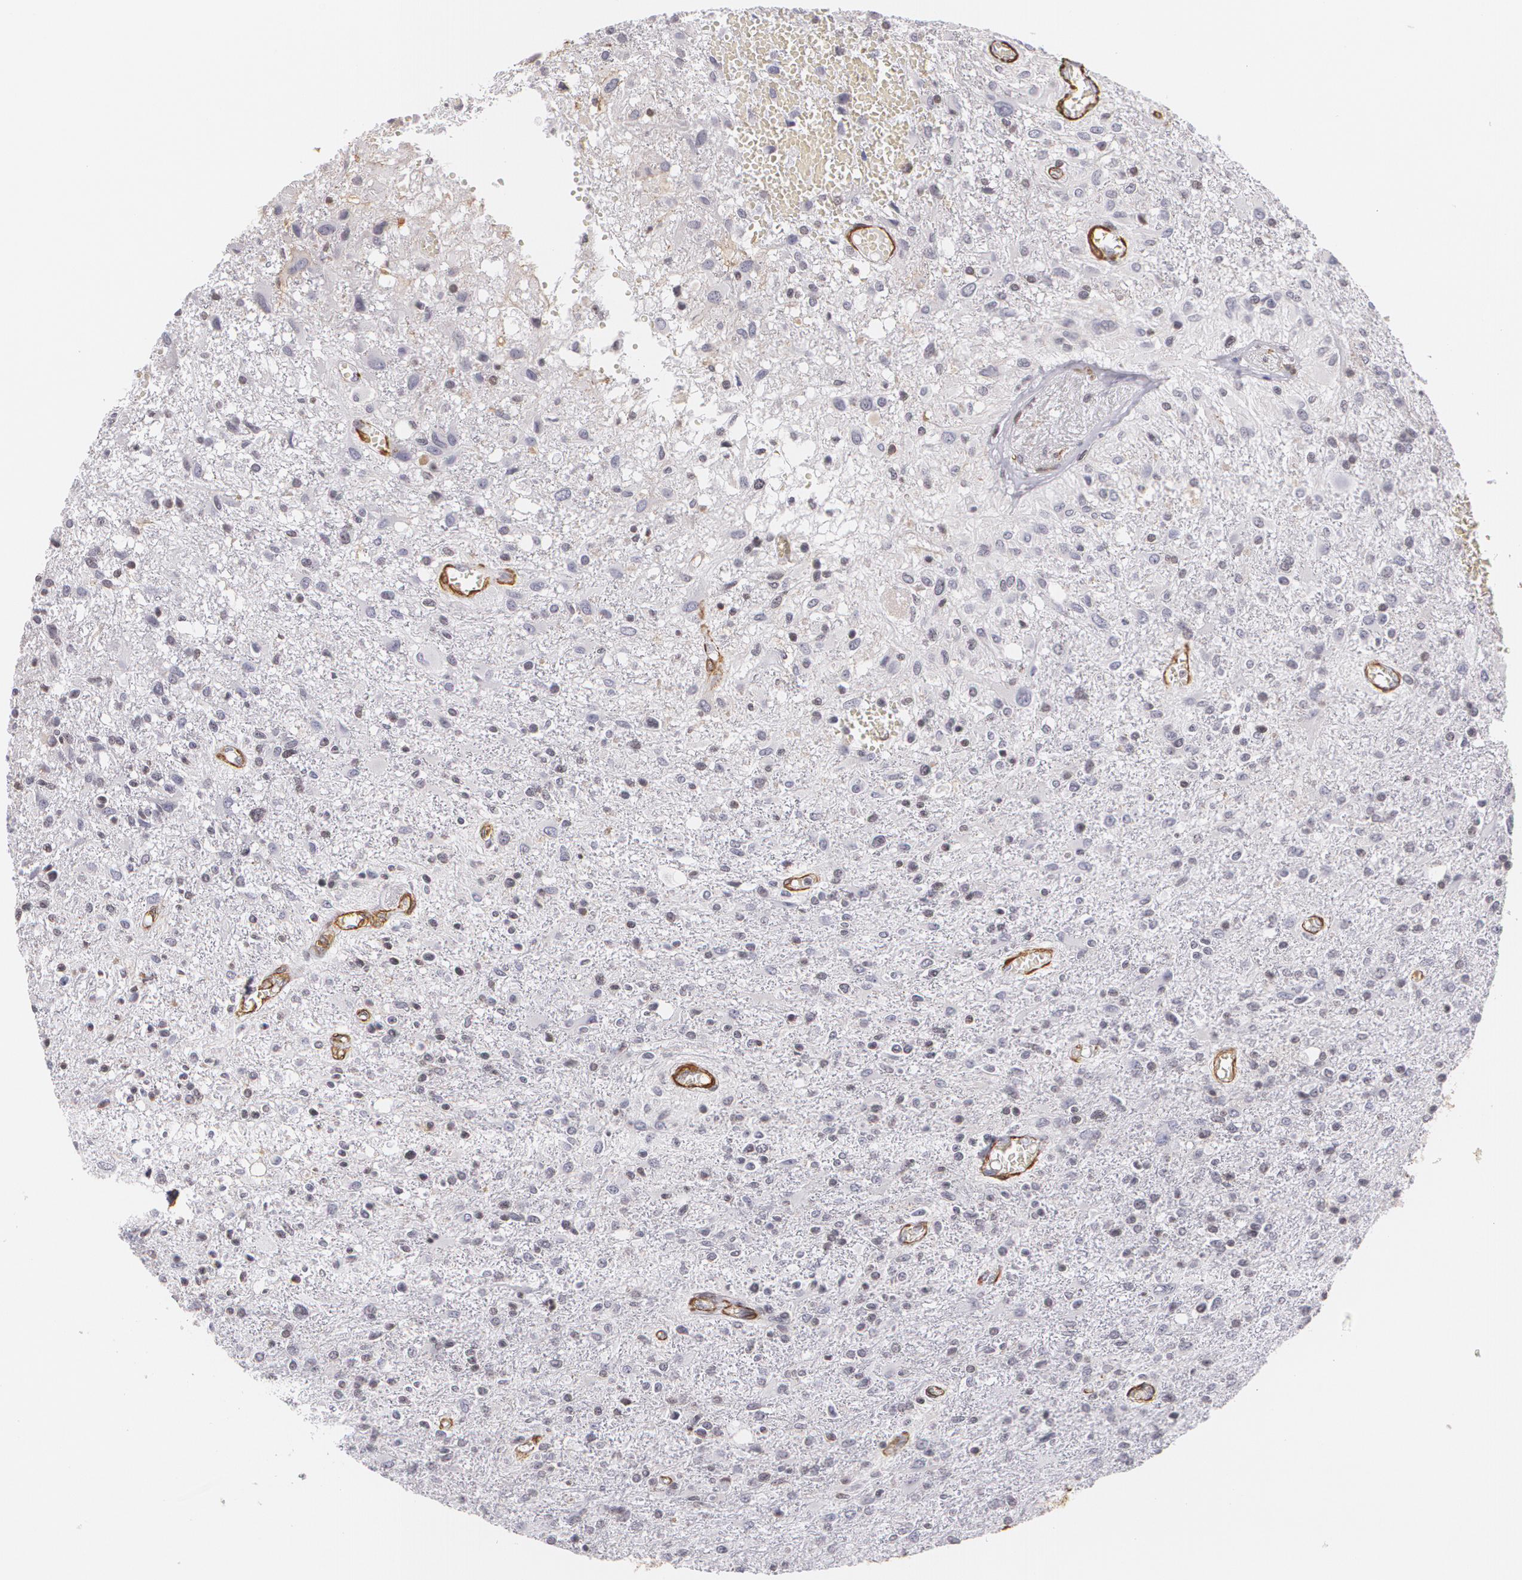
{"staining": {"intensity": "negative", "quantity": "none", "location": "none"}, "tissue": "glioma", "cell_type": "Tumor cells", "image_type": "cancer", "snomed": [{"axis": "morphology", "description": "Glioma, malignant, High grade"}, {"axis": "topography", "description": "Cerebral cortex"}], "caption": "A high-resolution histopathology image shows immunohistochemistry staining of malignant glioma (high-grade), which shows no significant staining in tumor cells.", "gene": "VAMP1", "patient": {"sex": "male", "age": 76}}